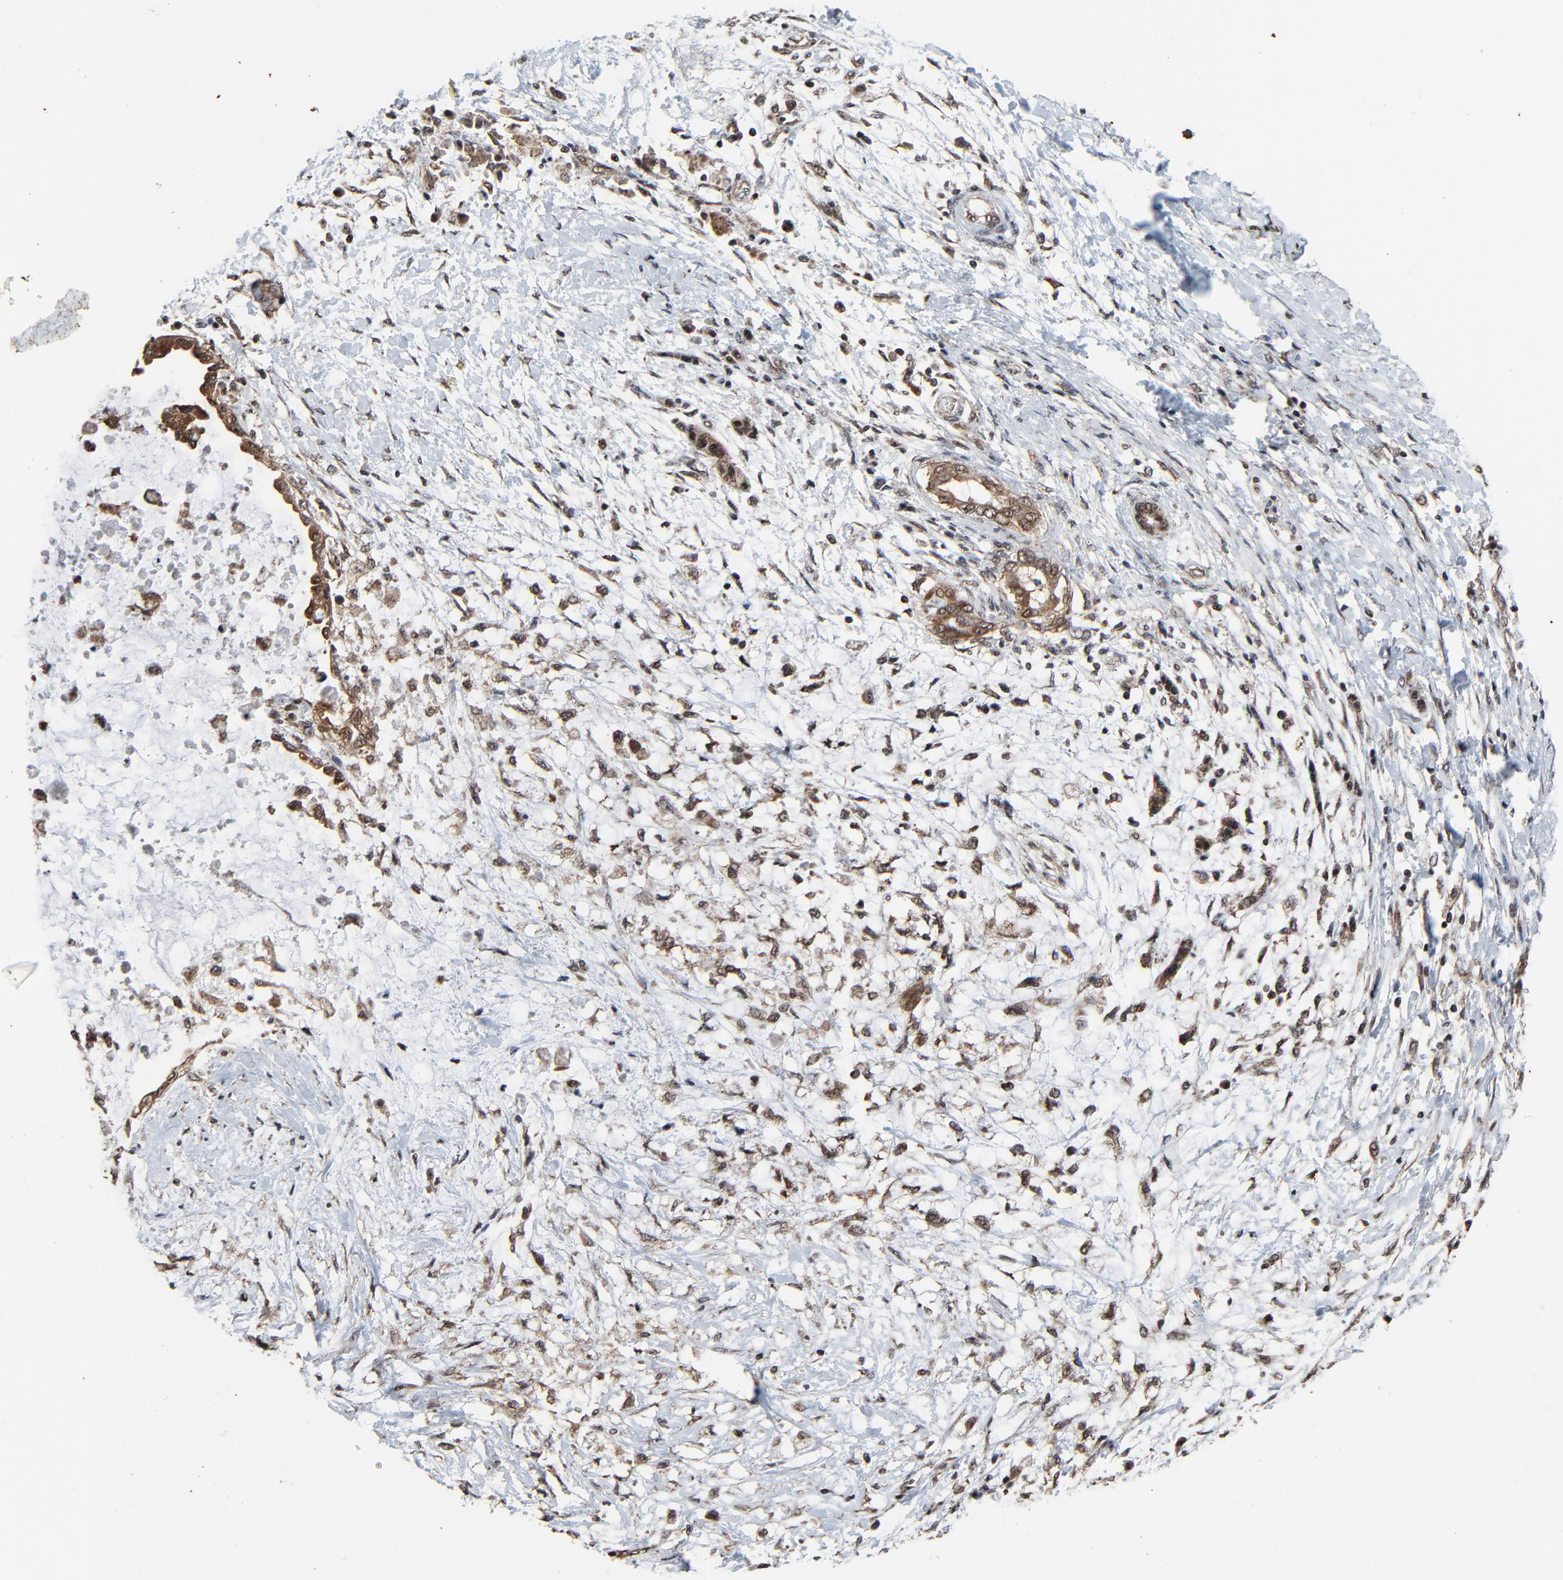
{"staining": {"intensity": "moderate", "quantity": ">75%", "location": "cytoplasmic/membranous,nuclear"}, "tissue": "pancreatic cancer", "cell_type": "Tumor cells", "image_type": "cancer", "snomed": [{"axis": "morphology", "description": "Adenocarcinoma, NOS"}, {"axis": "topography", "description": "Pancreas"}], "caption": "Immunohistochemistry (IHC) image of neoplastic tissue: adenocarcinoma (pancreatic) stained using immunohistochemistry displays medium levels of moderate protein expression localized specifically in the cytoplasmic/membranous and nuclear of tumor cells, appearing as a cytoplasmic/membranous and nuclear brown color.", "gene": "RHOJ", "patient": {"sex": "female", "age": 64}}